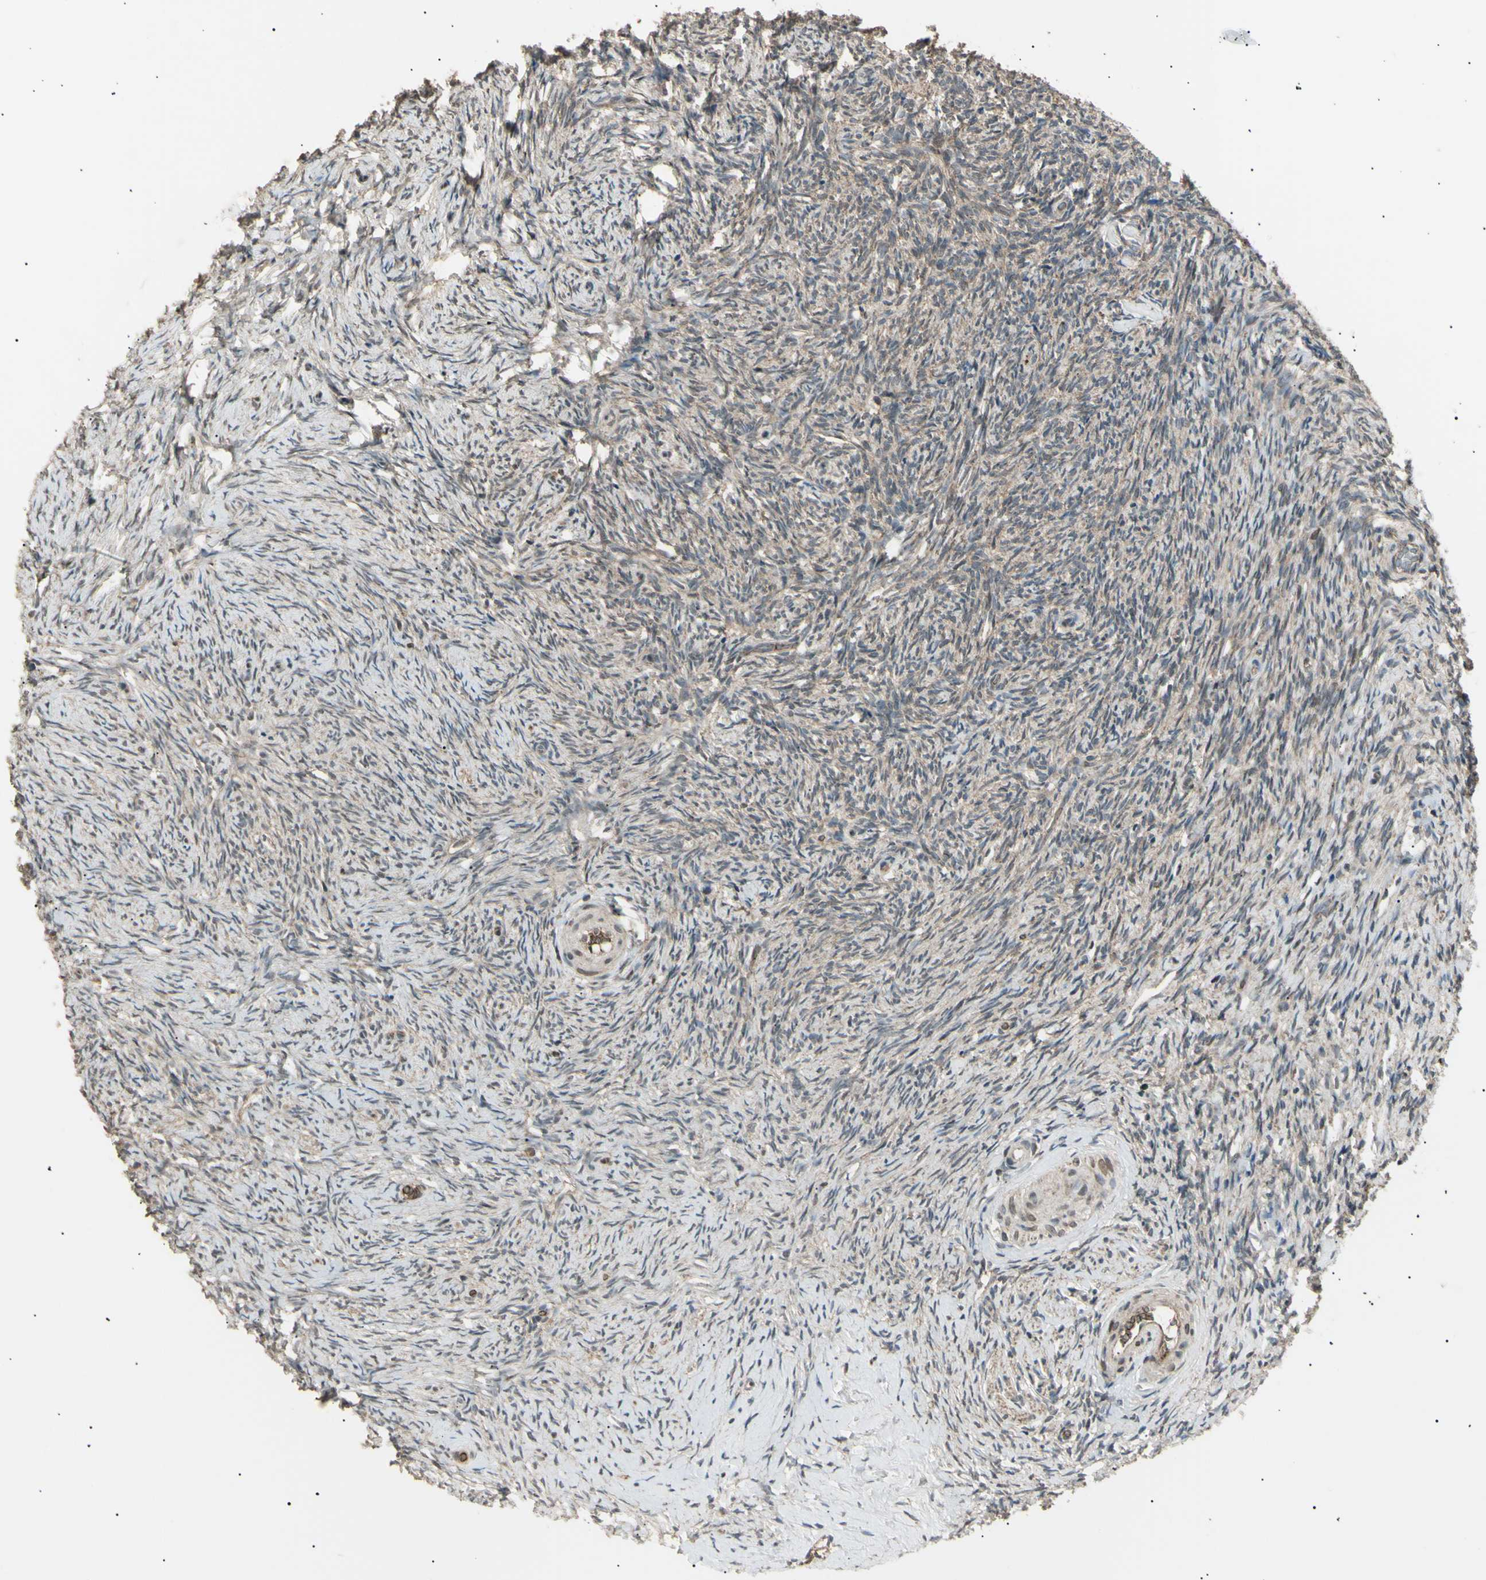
{"staining": {"intensity": "weak", "quantity": "25%-75%", "location": "cytoplasmic/membranous"}, "tissue": "ovary", "cell_type": "Ovarian stroma cells", "image_type": "normal", "snomed": [{"axis": "morphology", "description": "Normal tissue, NOS"}, {"axis": "topography", "description": "Ovary"}], "caption": "Unremarkable ovary demonstrates weak cytoplasmic/membranous staining in approximately 25%-75% of ovarian stroma cells, visualized by immunohistochemistry. (Stains: DAB in brown, nuclei in blue, Microscopy: brightfield microscopy at high magnification).", "gene": "NUAK2", "patient": {"sex": "female", "age": 60}}